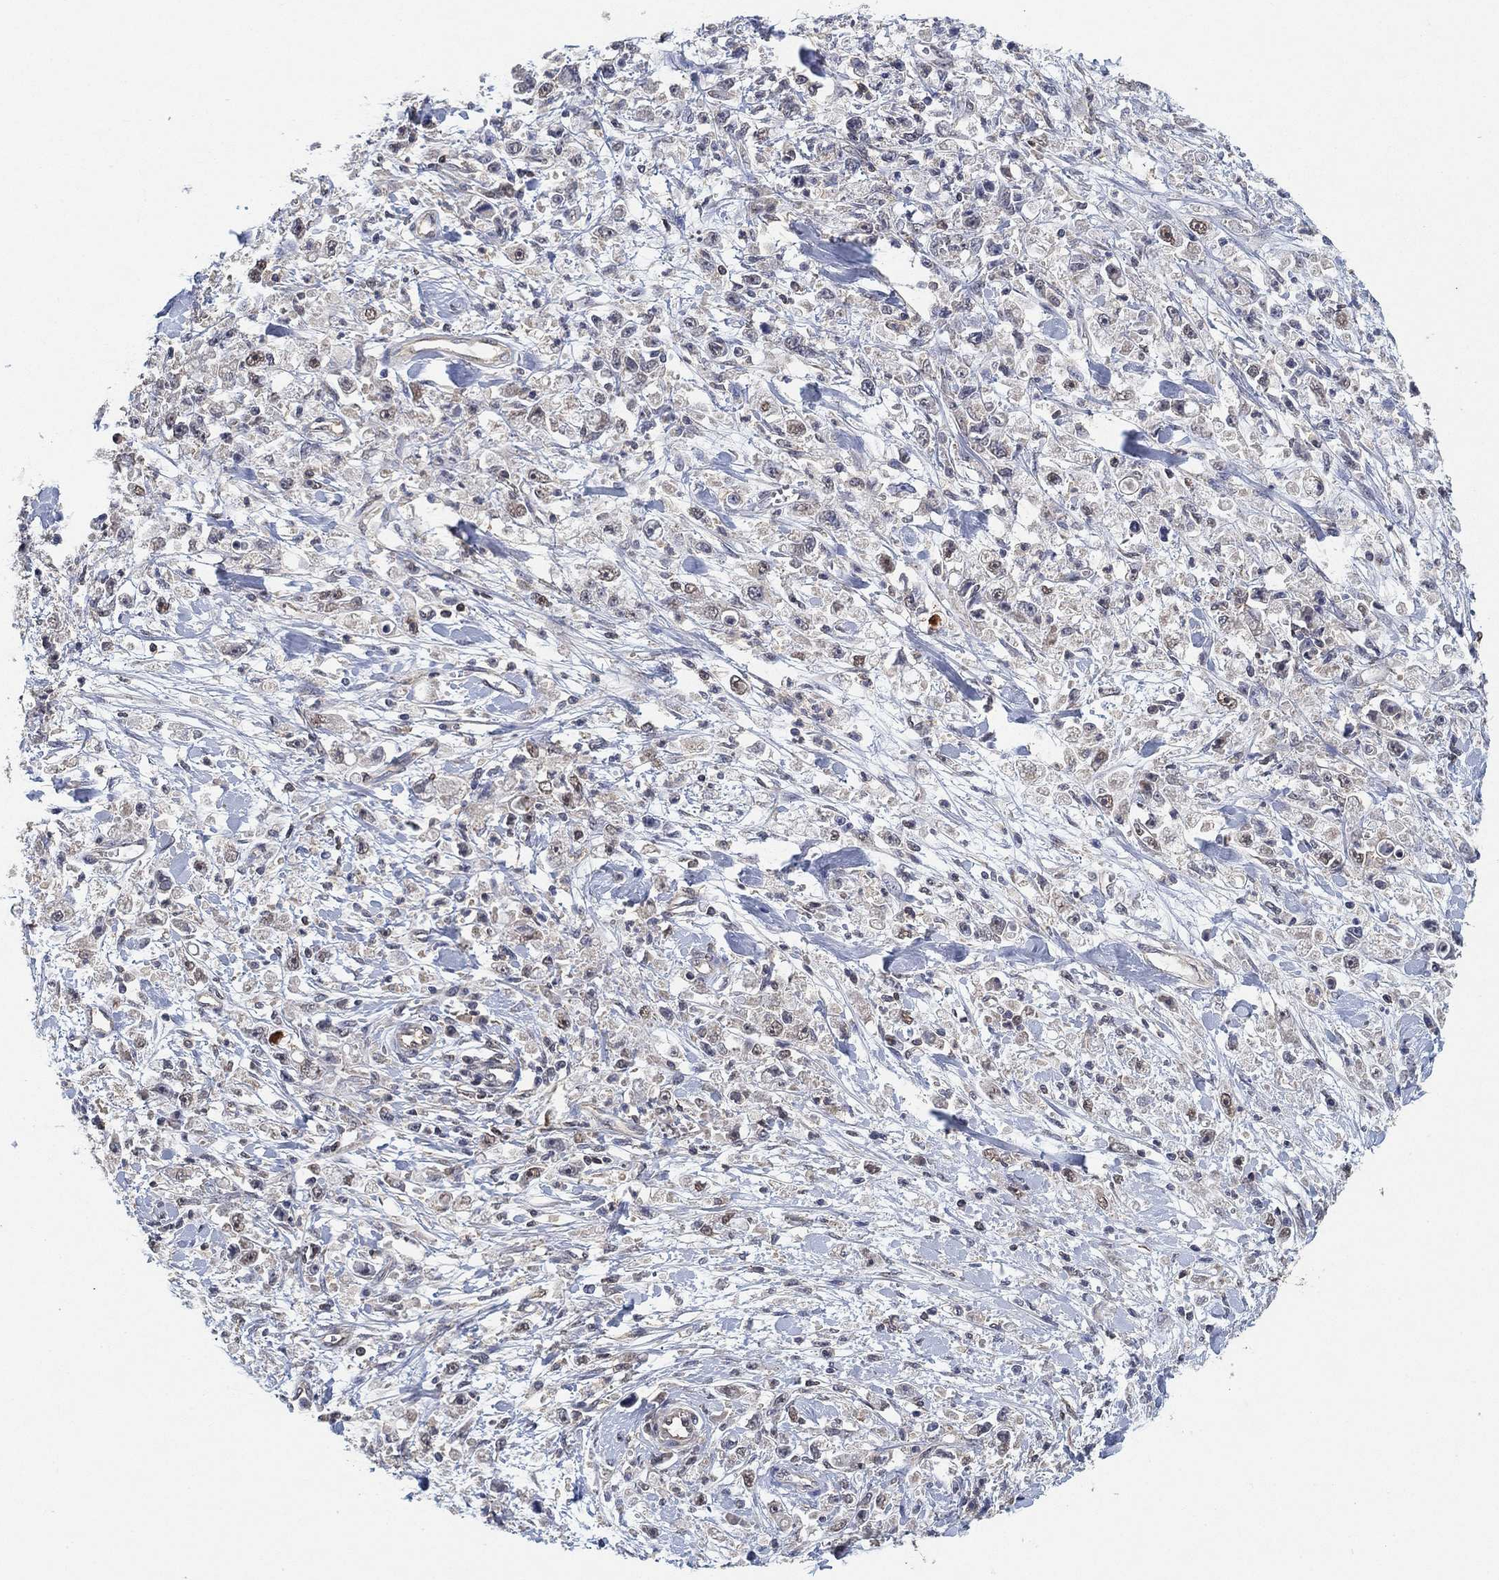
{"staining": {"intensity": "negative", "quantity": "none", "location": "none"}, "tissue": "stomach cancer", "cell_type": "Tumor cells", "image_type": "cancer", "snomed": [{"axis": "morphology", "description": "Adenocarcinoma, NOS"}, {"axis": "topography", "description": "Stomach"}], "caption": "This is an immunohistochemistry (IHC) photomicrograph of stomach cancer (adenocarcinoma). There is no expression in tumor cells.", "gene": "CCDC43", "patient": {"sex": "female", "age": 59}}